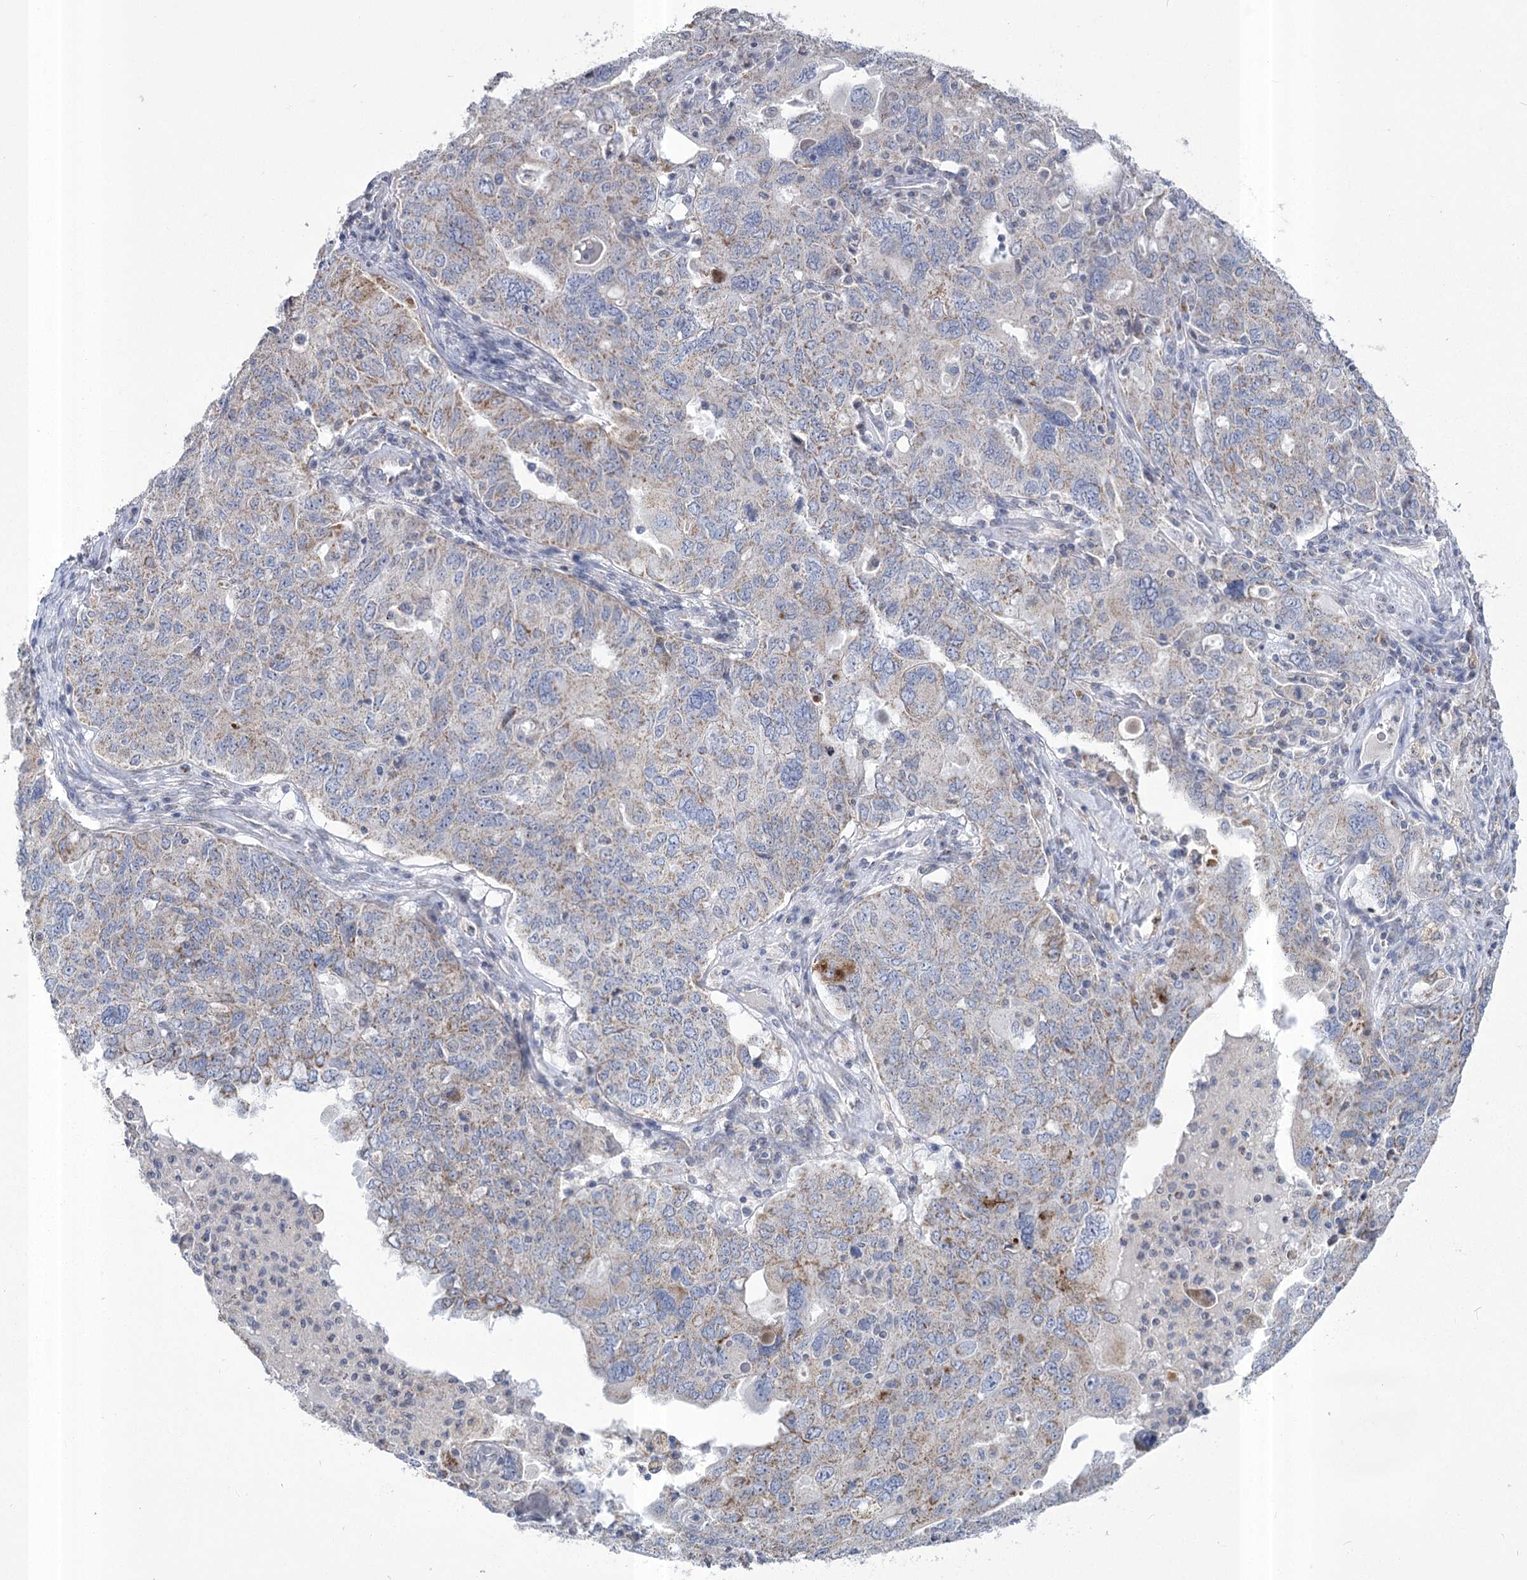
{"staining": {"intensity": "weak", "quantity": "<25%", "location": "cytoplasmic/membranous"}, "tissue": "ovarian cancer", "cell_type": "Tumor cells", "image_type": "cancer", "snomed": [{"axis": "morphology", "description": "Carcinoma, endometroid"}, {"axis": "topography", "description": "Ovary"}], "caption": "IHC micrograph of human ovarian cancer (endometroid carcinoma) stained for a protein (brown), which exhibits no staining in tumor cells.", "gene": "PDHB", "patient": {"sex": "female", "age": 62}}